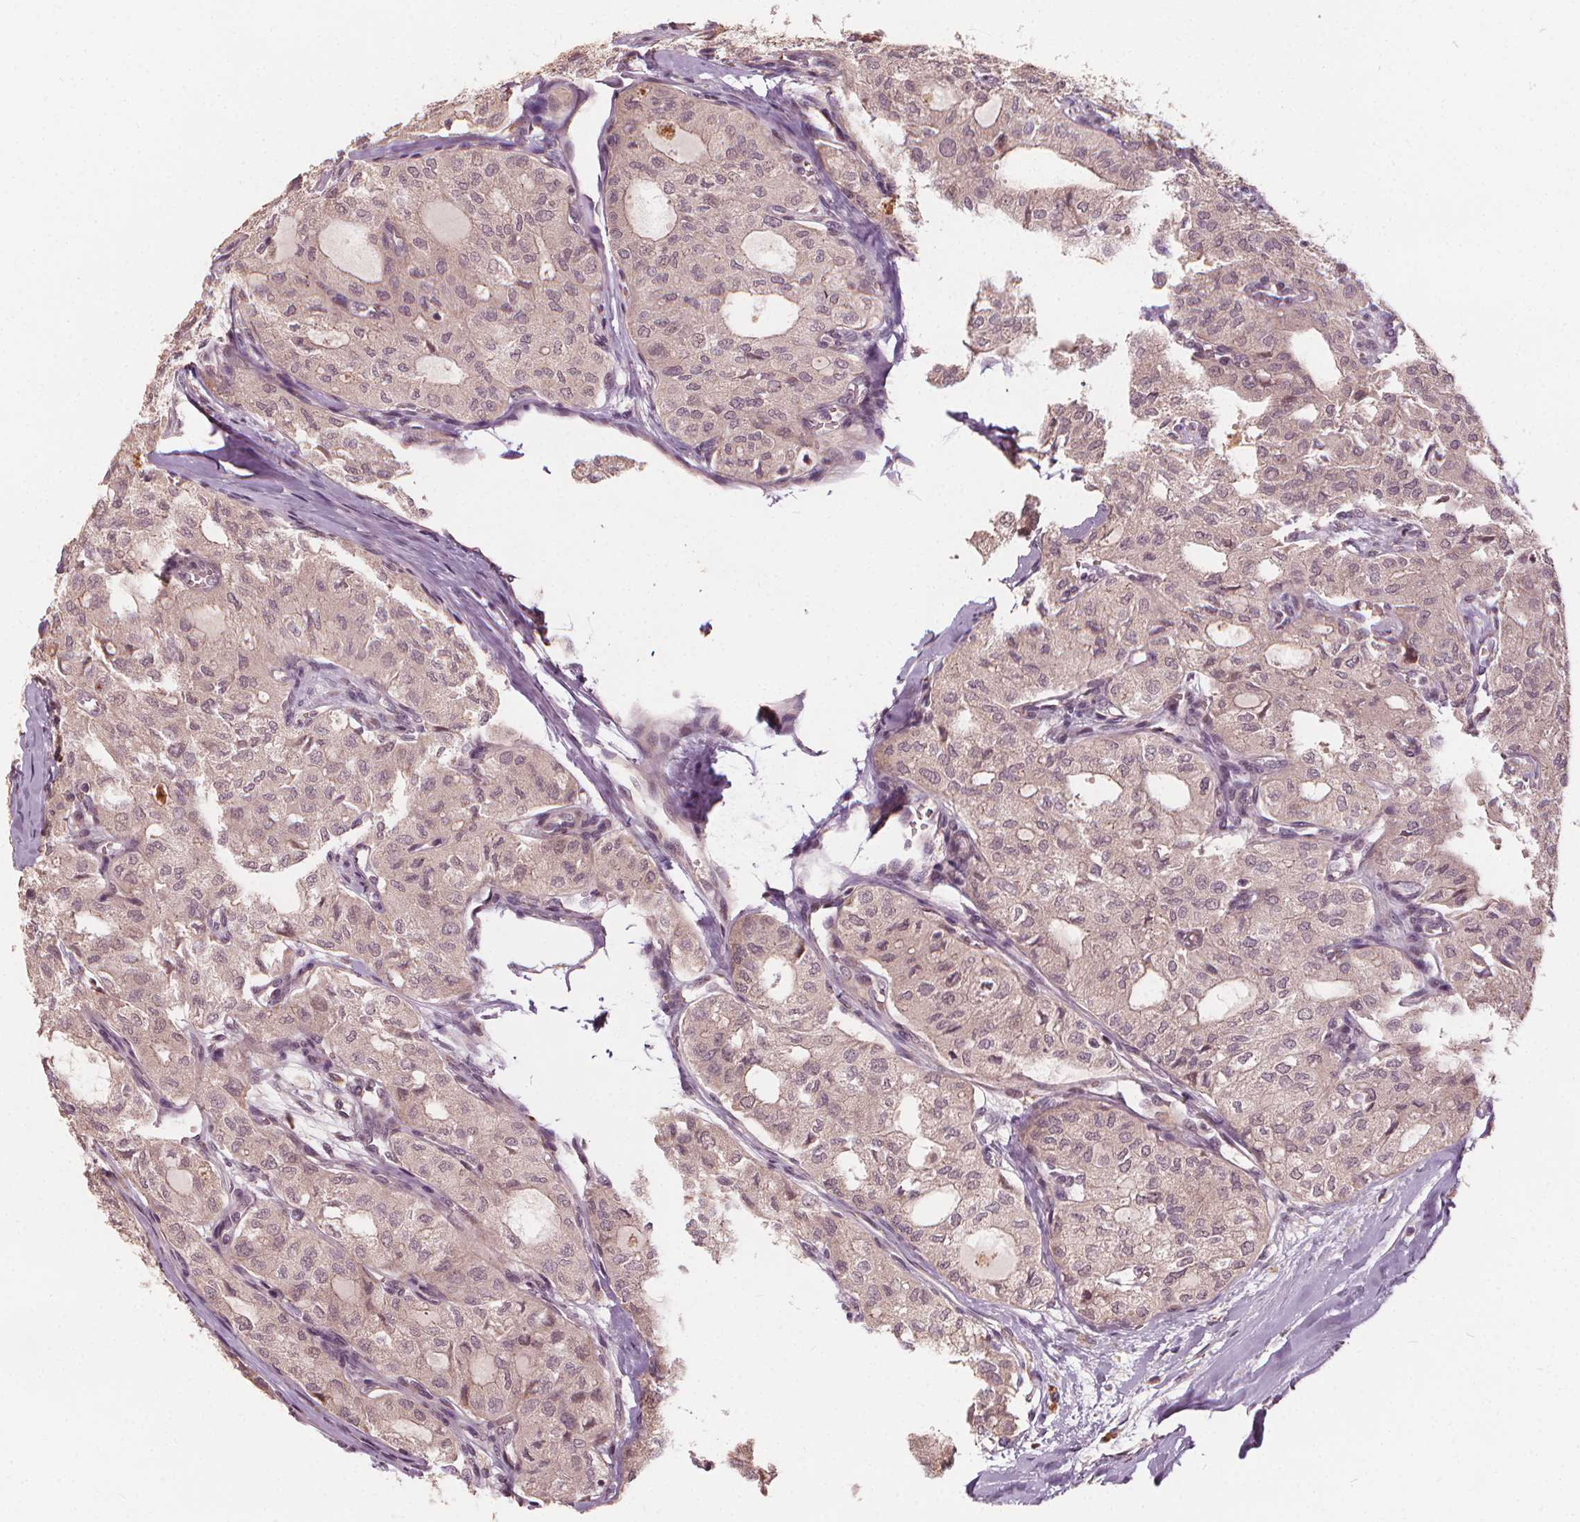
{"staining": {"intensity": "negative", "quantity": "none", "location": "none"}, "tissue": "thyroid cancer", "cell_type": "Tumor cells", "image_type": "cancer", "snomed": [{"axis": "morphology", "description": "Follicular adenoma carcinoma, NOS"}, {"axis": "topography", "description": "Thyroid gland"}], "caption": "Thyroid cancer was stained to show a protein in brown. There is no significant expression in tumor cells.", "gene": "IPO13", "patient": {"sex": "male", "age": 75}}